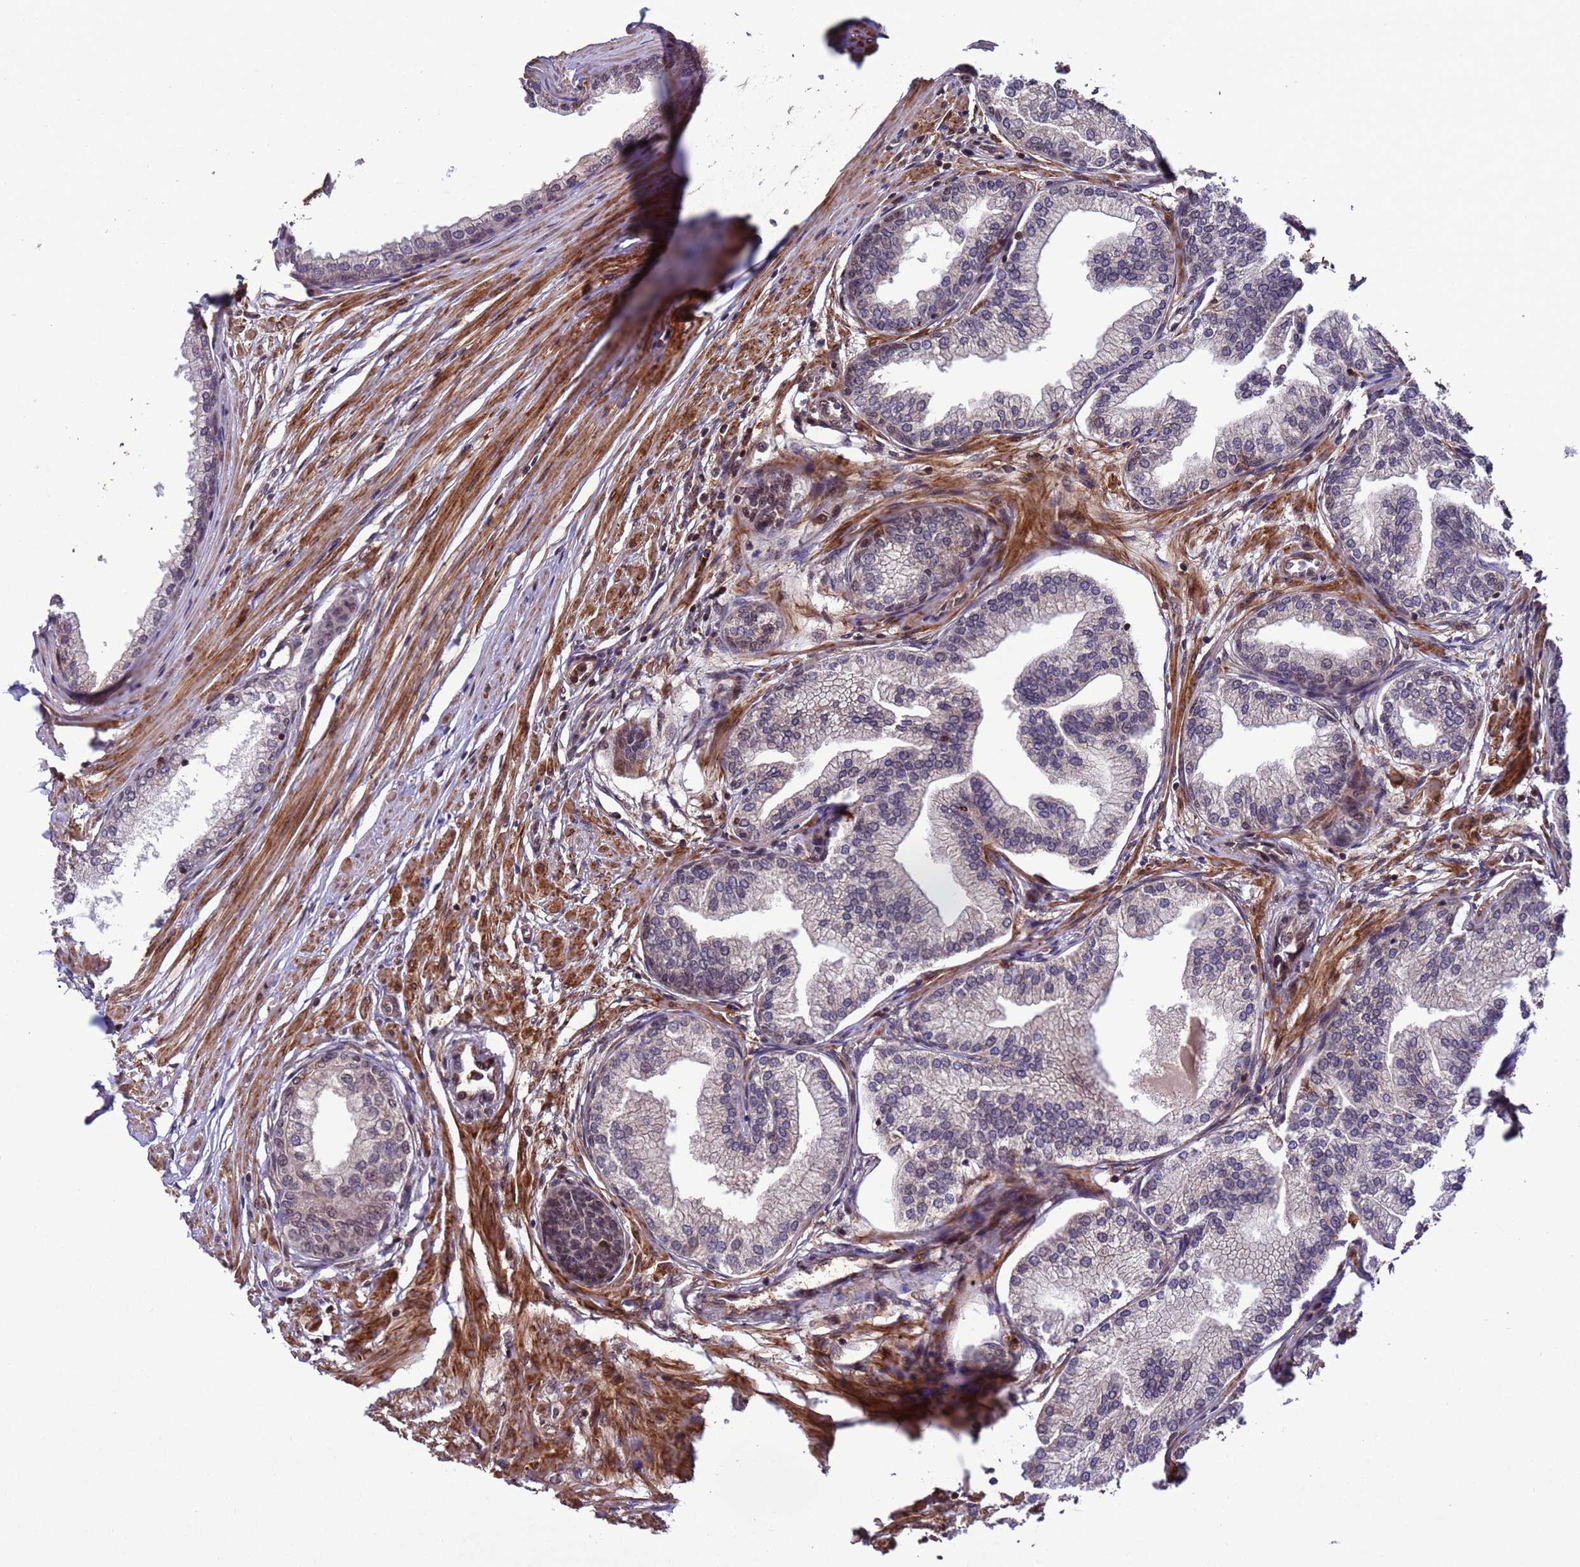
{"staining": {"intensity": "moderate", "quantity": "25%-75%", "location": "nuclear"}, "tissue": "prostate", "cell_type": "Glandular cells", "image_type": "normal", "snomed": [{"axis": "morphology", "description": "Normal tissue, NOS"}, {"axis": "morphology", "description": "Urothelial carcinoma, Low grade"}, {"axis": "topography", "description": "Urinary bladder"}, {"axis": "topography", "description": "Prostate"}], "caption": "Moderate nuclear positivity is present in about 25%-75% of glandular cells in unremarkable prostate.", "gene": "VSTM4", "patient": {"sex": "male", "age": 60}}